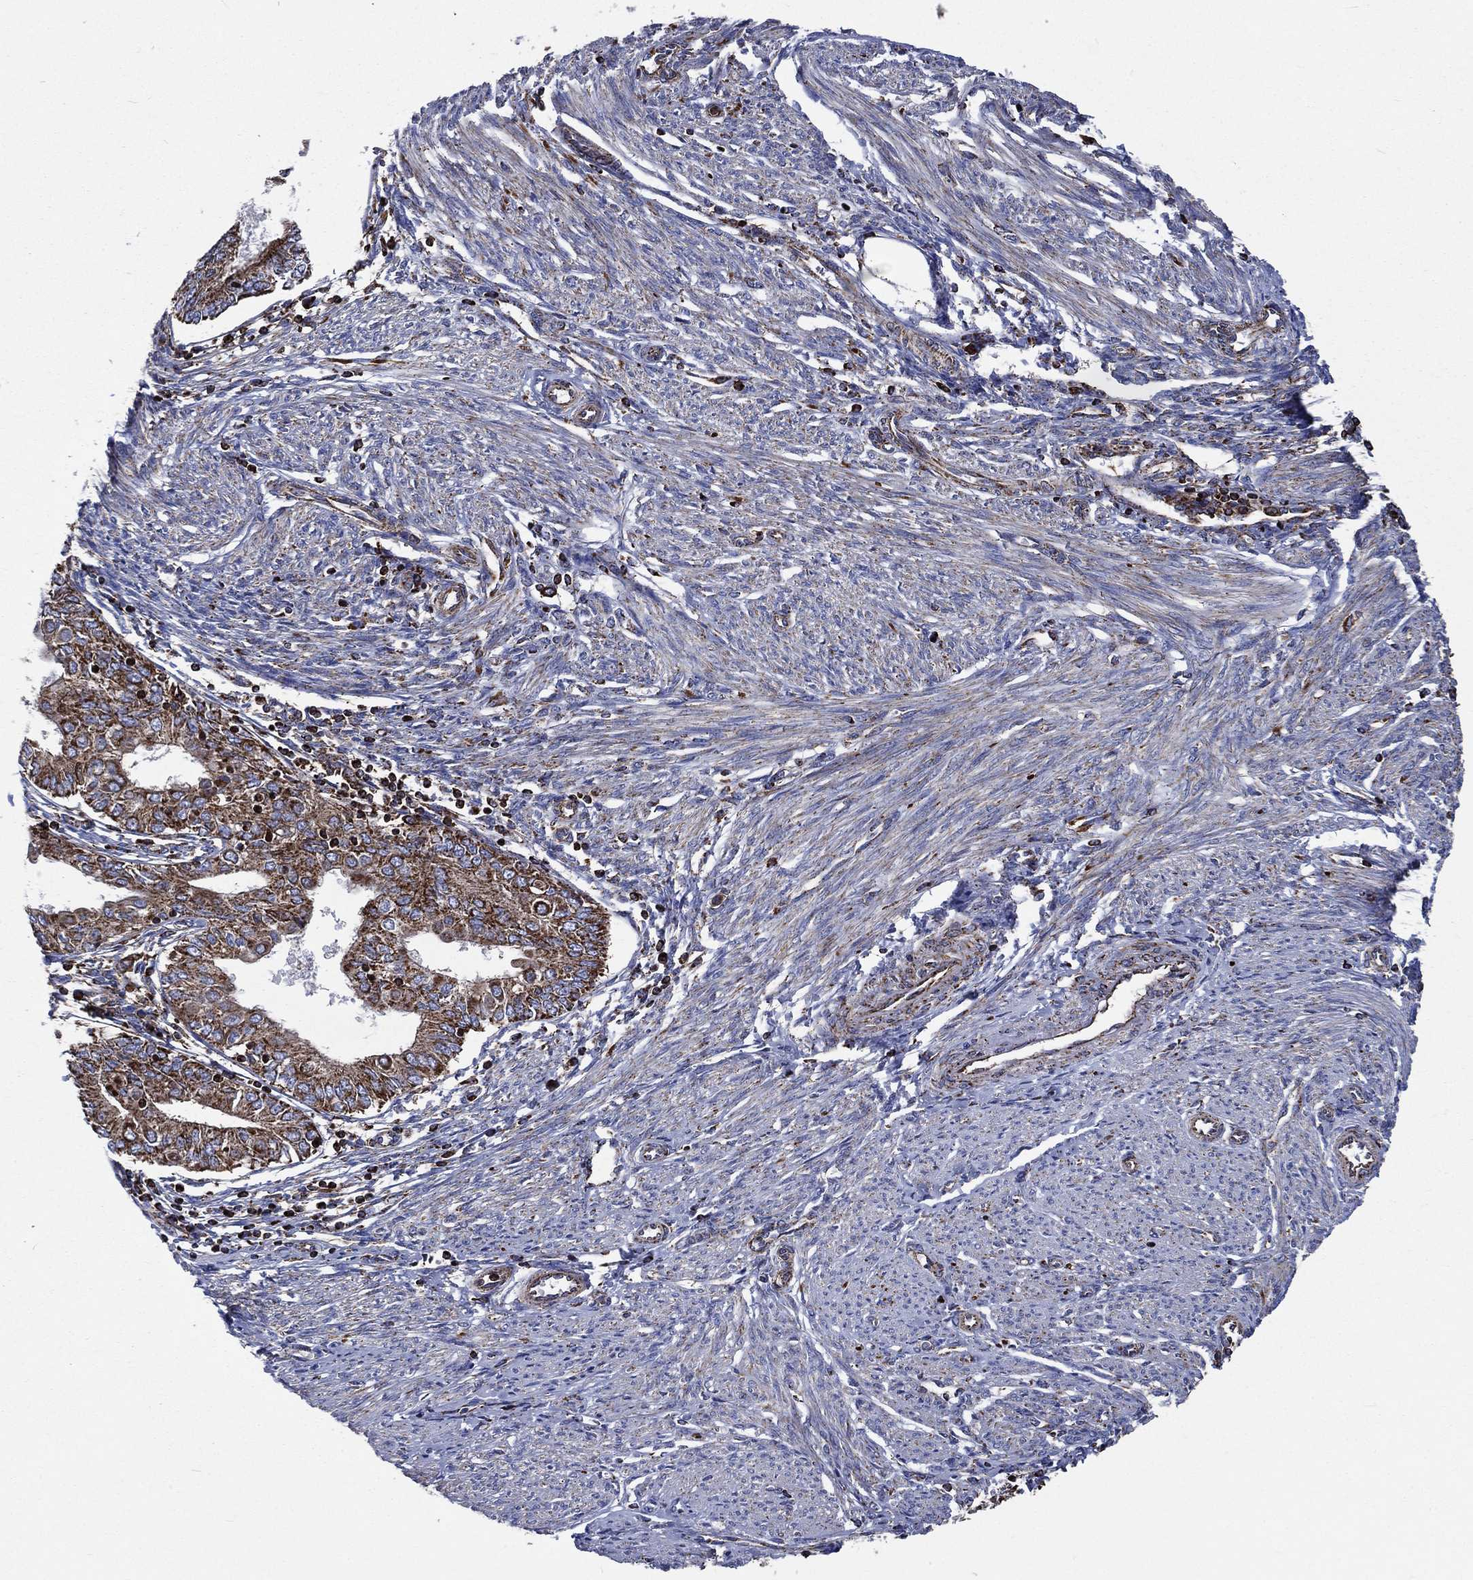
{"staining": {"intensity": "moderate", "quantity": ">75%", "location": "cytoplasmic/membranous"}, "tissue": "endometrial cancer", "cell_type": "Tumor cells", "image_type": "cancer", "snomed": [{"axis": "morphology", "description": "Adenocarcinoma, NOS"}, {"axis": "topography", "description": "Endometrium"}], "caption": "This photomicrograph demonstrates immunohistochemistry staining of human endometrial adenocarcinoma, with medium moderate cytoplasmic/membranous positivity in approximately >75% of tumor cells.", "gene": "ANKRD37", "patient": {"sex": "female", "age": 68}}